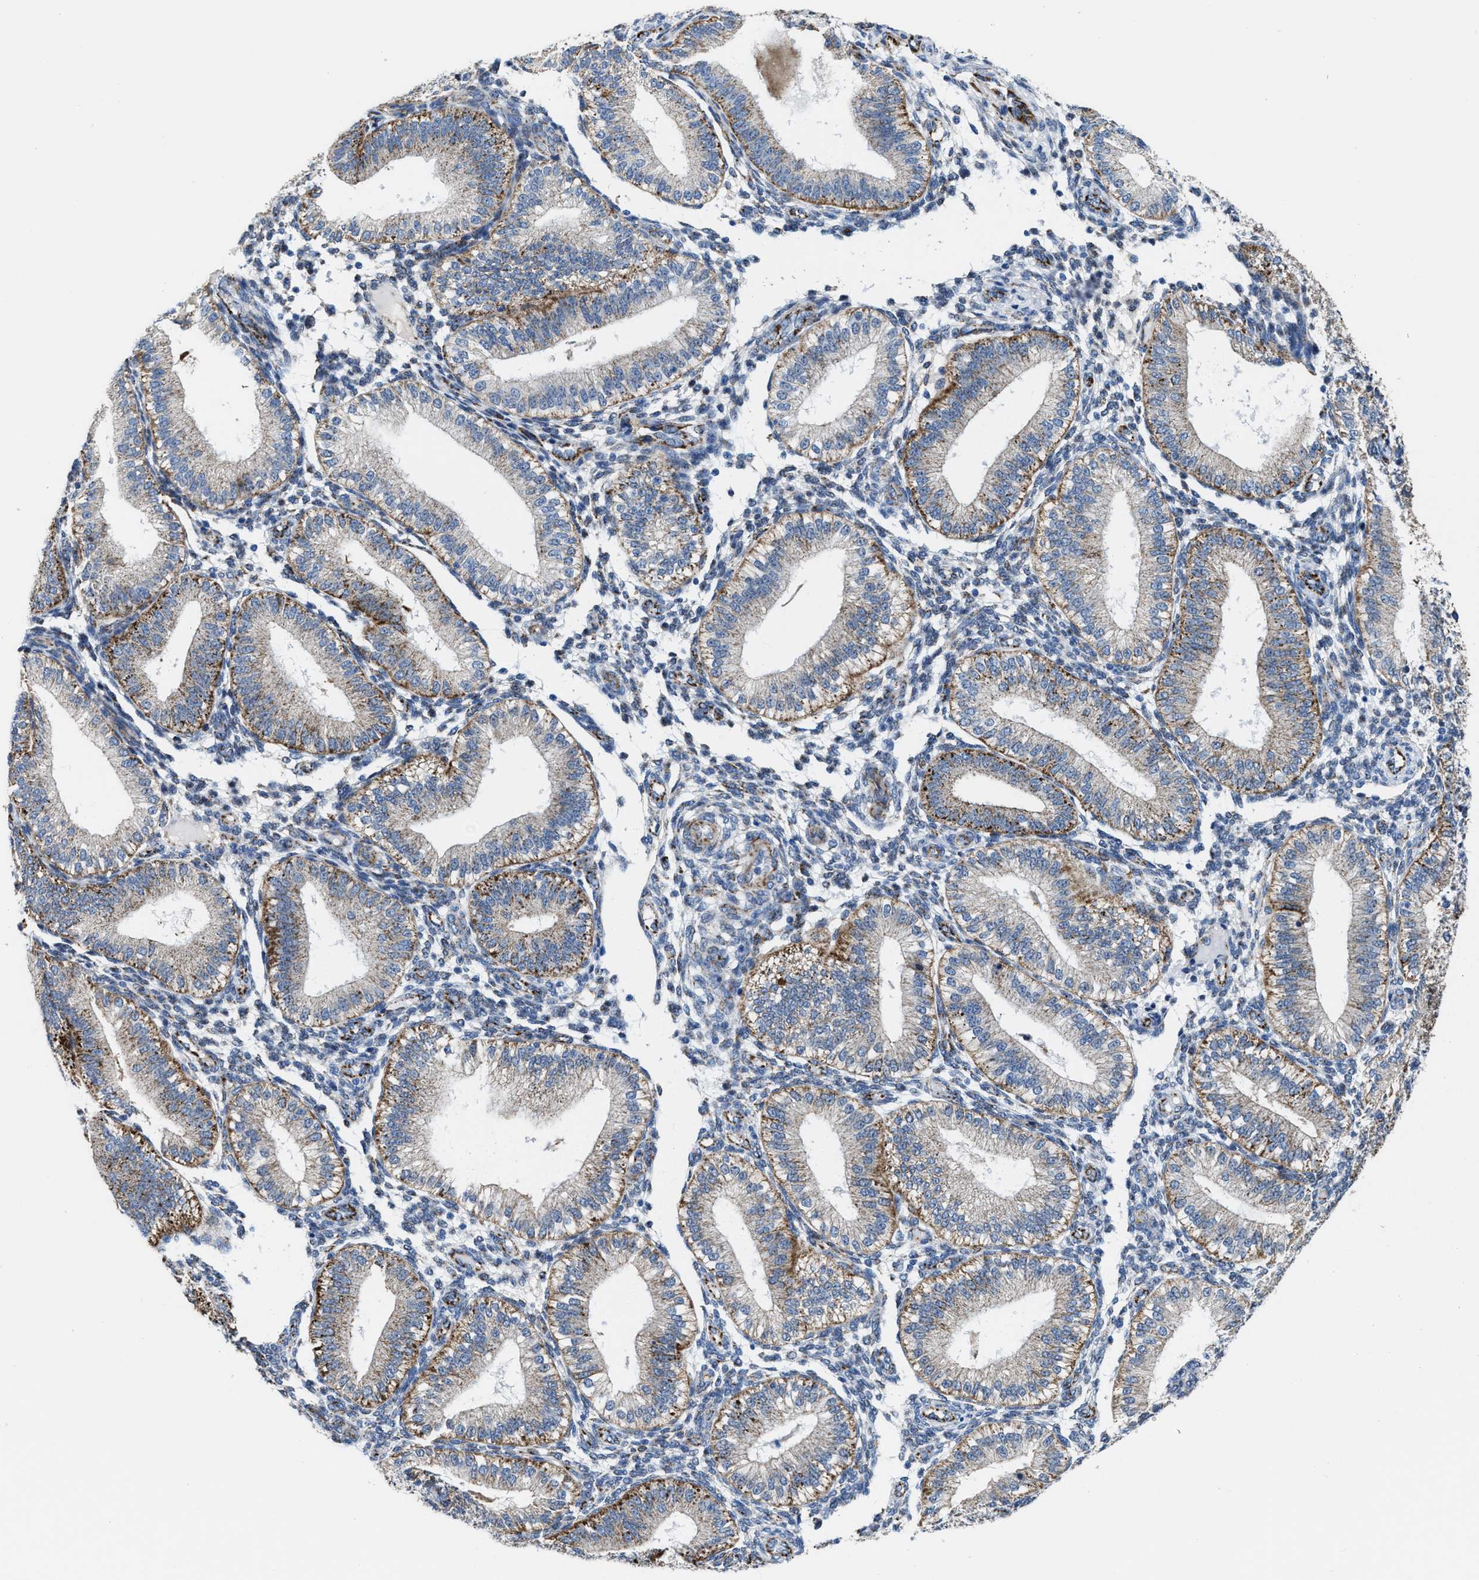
{"staining": {"intensity": "moderate", "quantity": "<25%", "location": "cytoplasmic/membranous"}, "tissue": "endometrium", "cell_type": "Cells in endometrial stroma", "image_type": "normal", "snomed": [{"axis": "morphology", "description": "Normal tissue, NOS"}, {"axis": "topography", "description": "Endometrium"}], "caption": "Moderate cytoplasmic/membranous protein expression is seen in about <25% of cells in endometrial stroma in endometrium. (brown staining indicates protein expression, while blue staining denotes nuclei).", "gene": "ALDH1B1", "patient": {"sex": "female", "age": 39}}